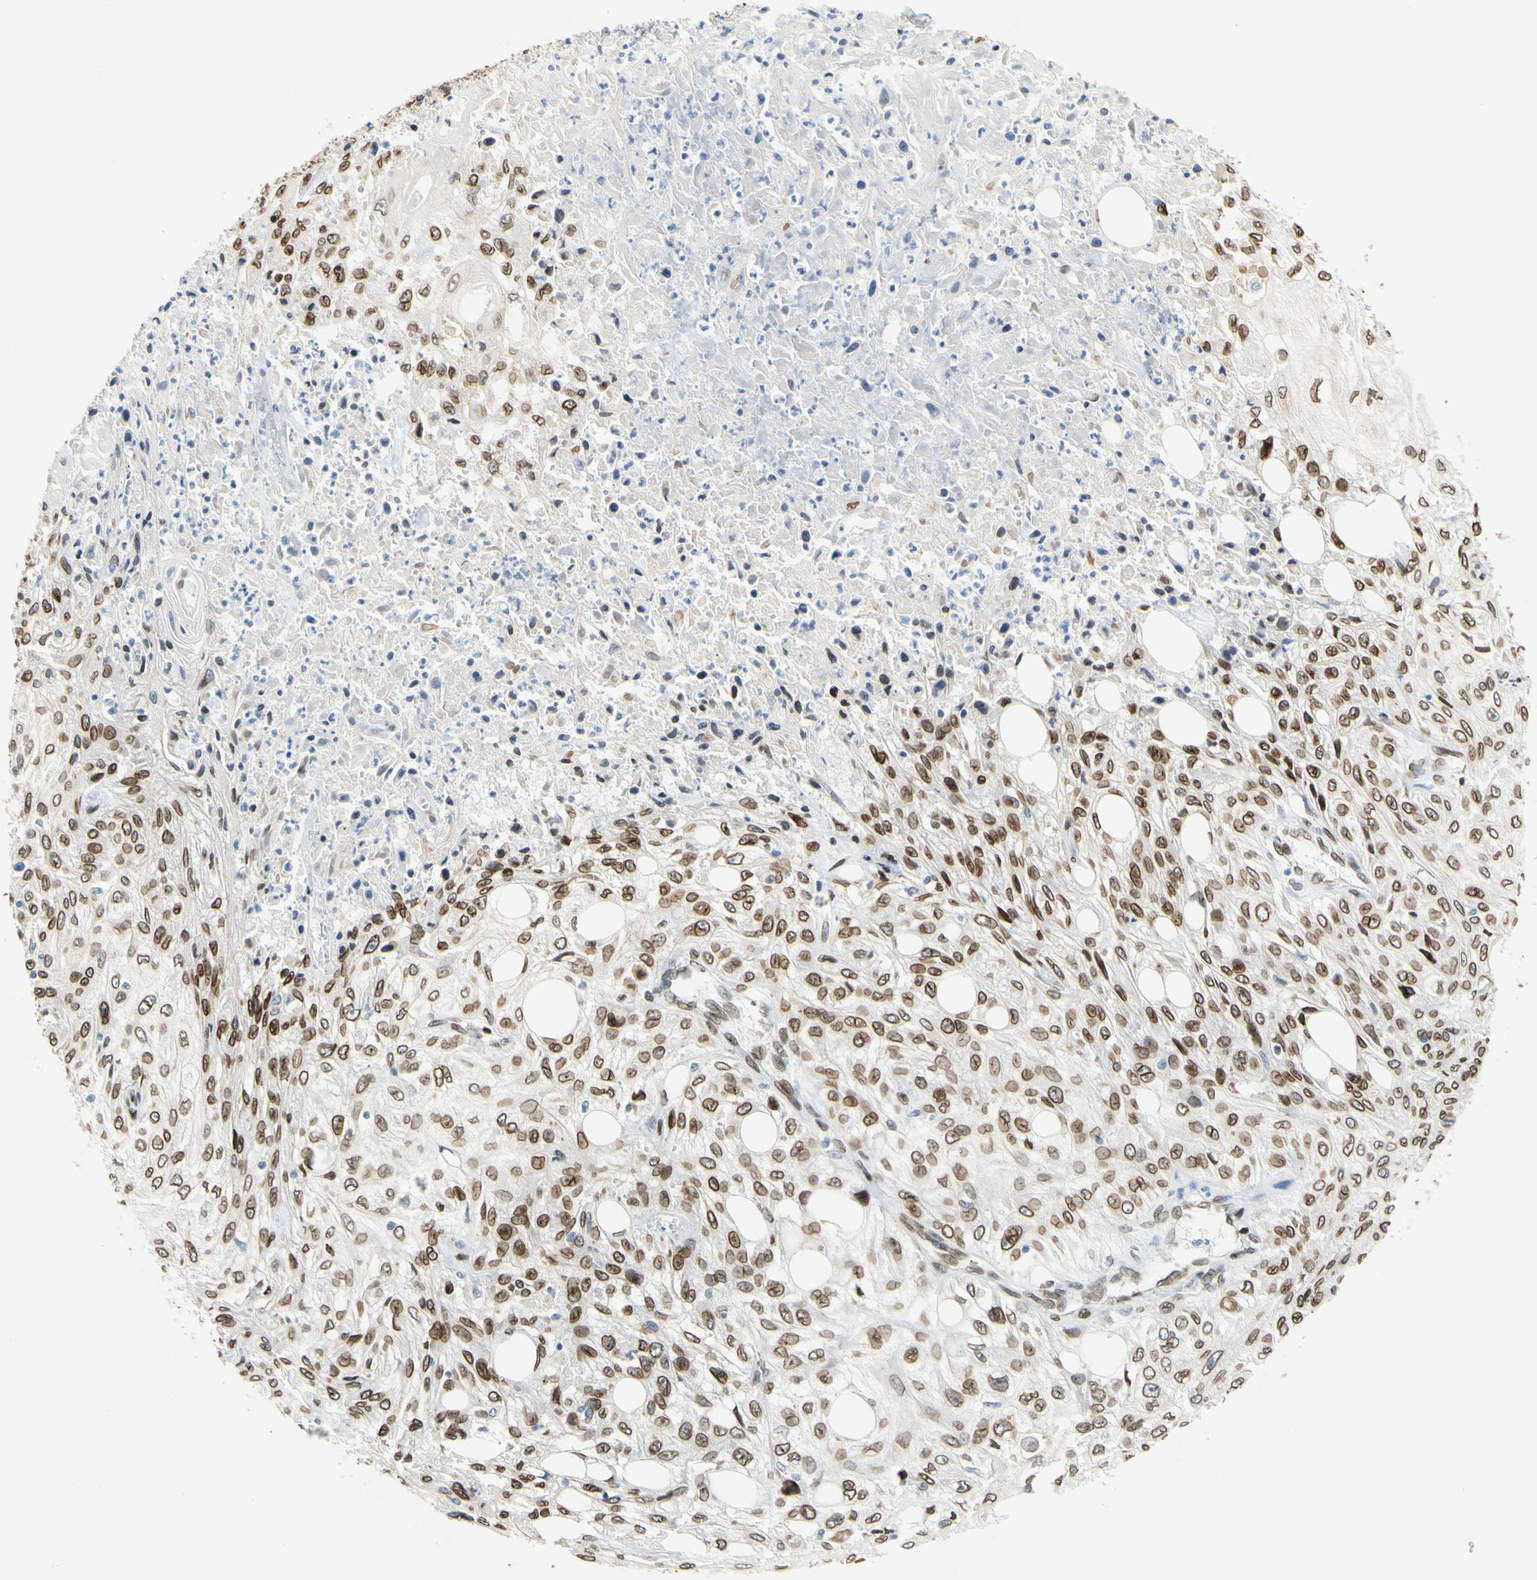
{"staining": {"intensity": "moderate", "quantity": ">75%", "location": "cytoplasmic/membranous,nuclear"}, "tissue": "skin cancer", "cell_type": "Tumor cells", "image_type": "cancer", "snomed": [{"axis": "morphology", "description": "Squamous cell carcinoma, NOS"}, {"axis": "morphology", "description": "Squamous cell carcinoma, metastatic, NOS"}, {"axis": "topography", "description": "Skin"}, {"axis": "topography", "description": "Lymph node"}], "caption": "Brown immunohistochemical staining in skin cancer (squamous cell carcinoma) demonstrates moderate cytoplasmic/membranous and nuclear positivity in about >75% of tumor cells.", "gene": "SUN1", "patient": {"sex": "male", "age": 75}}